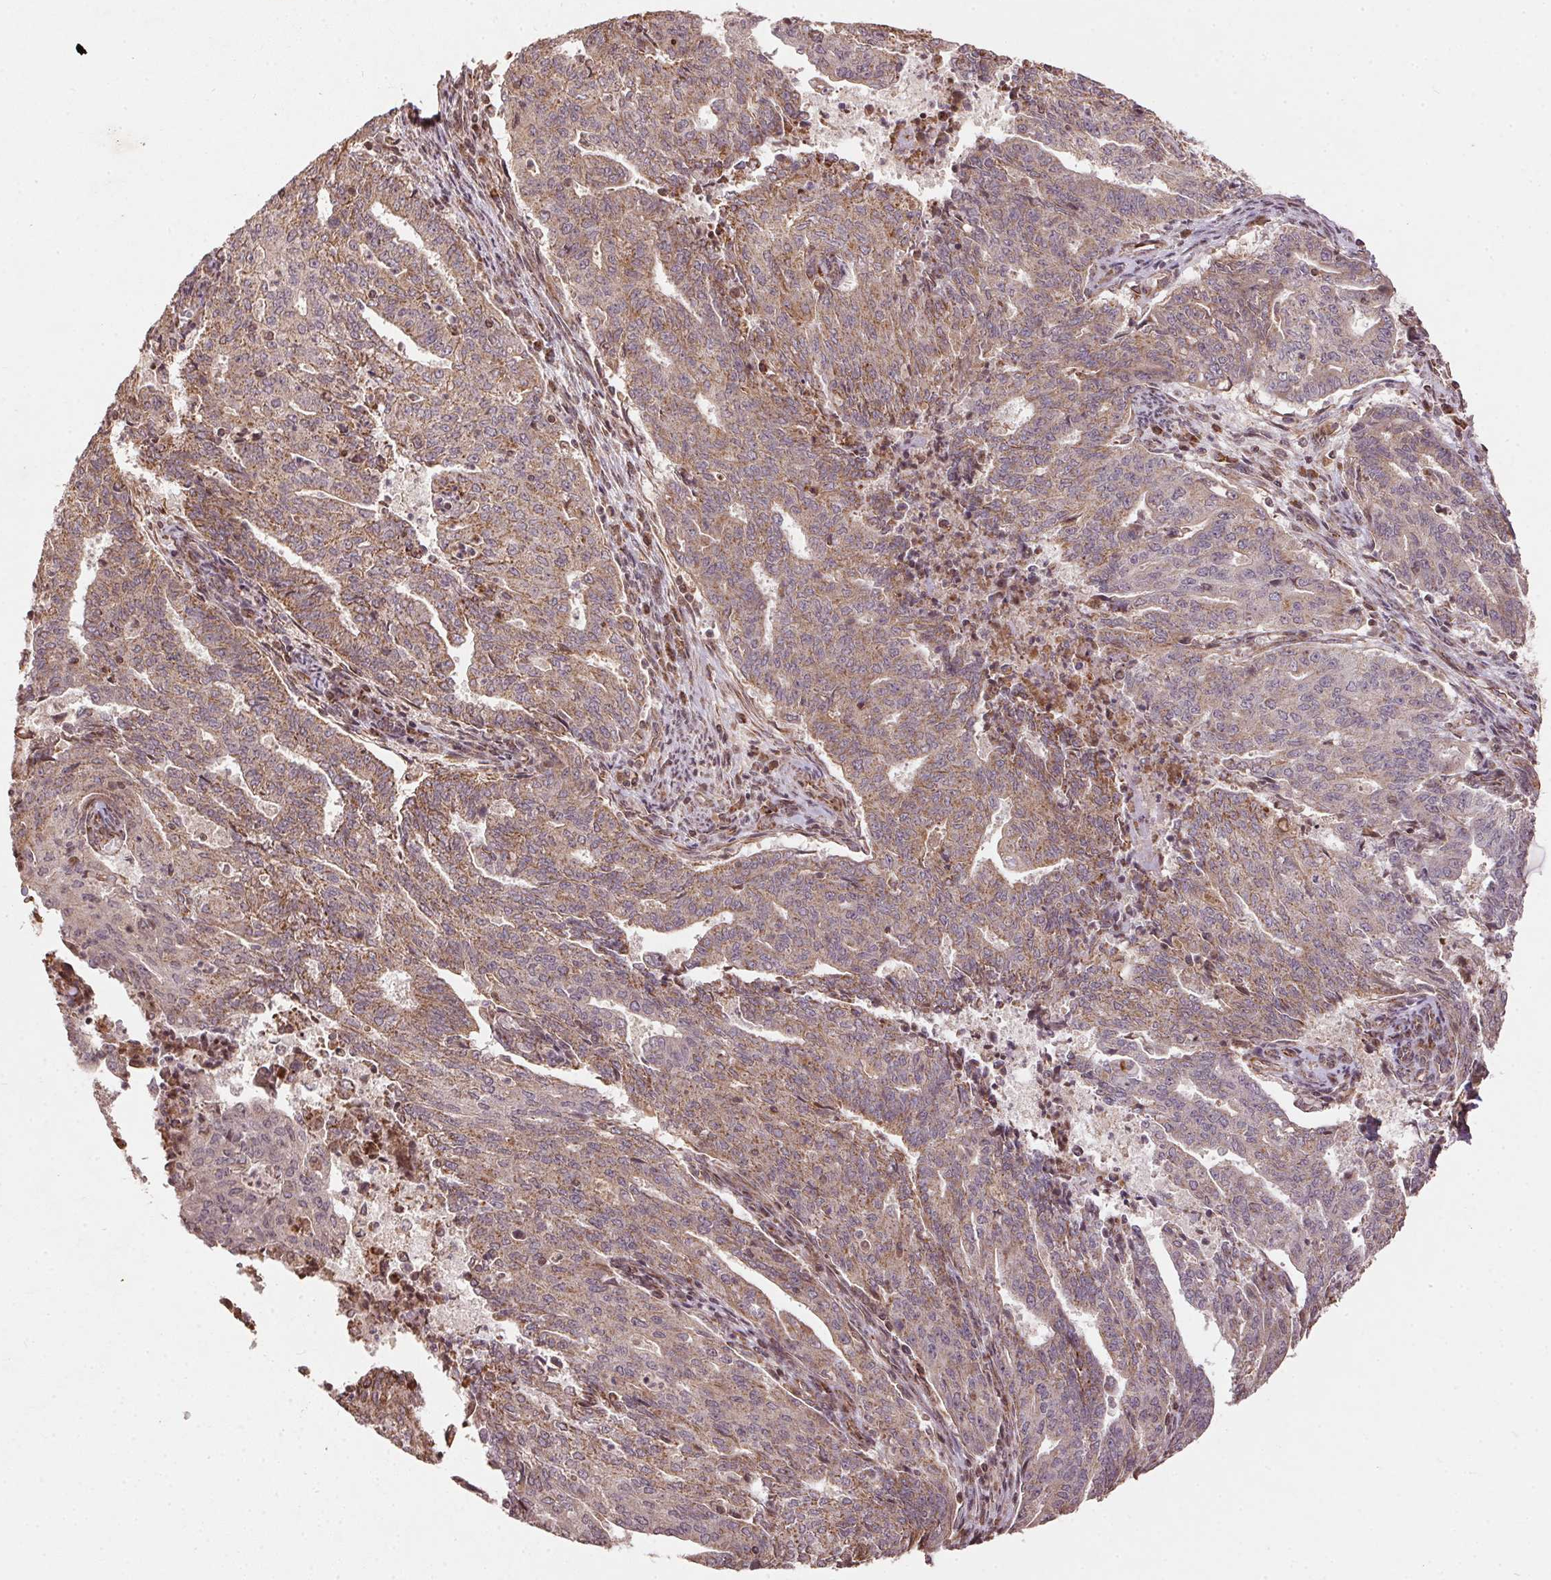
{"staining": {"intensity": "weak", "quantity": ">75%", "location": "cytoplasmic/membranous"}, "tissue": "endometrial cancer", "cell_type": "Tumor cells", "image_type": "cancer", "snomed": [{"axis": "morphology", "description": "Adenocarcinoma, NOS"}, {"axis": "topography", "description": "Endometrium"}], "caption": "Immunohistochemical staining of human endometrial cancer (adenocarcinoma) shows low levels of weak cytoplasmic/membranous protein positivity in approximately >75% of tumor cells.", "gene": "SPRED2", "patient": {"sex": "female", "age": 82}}